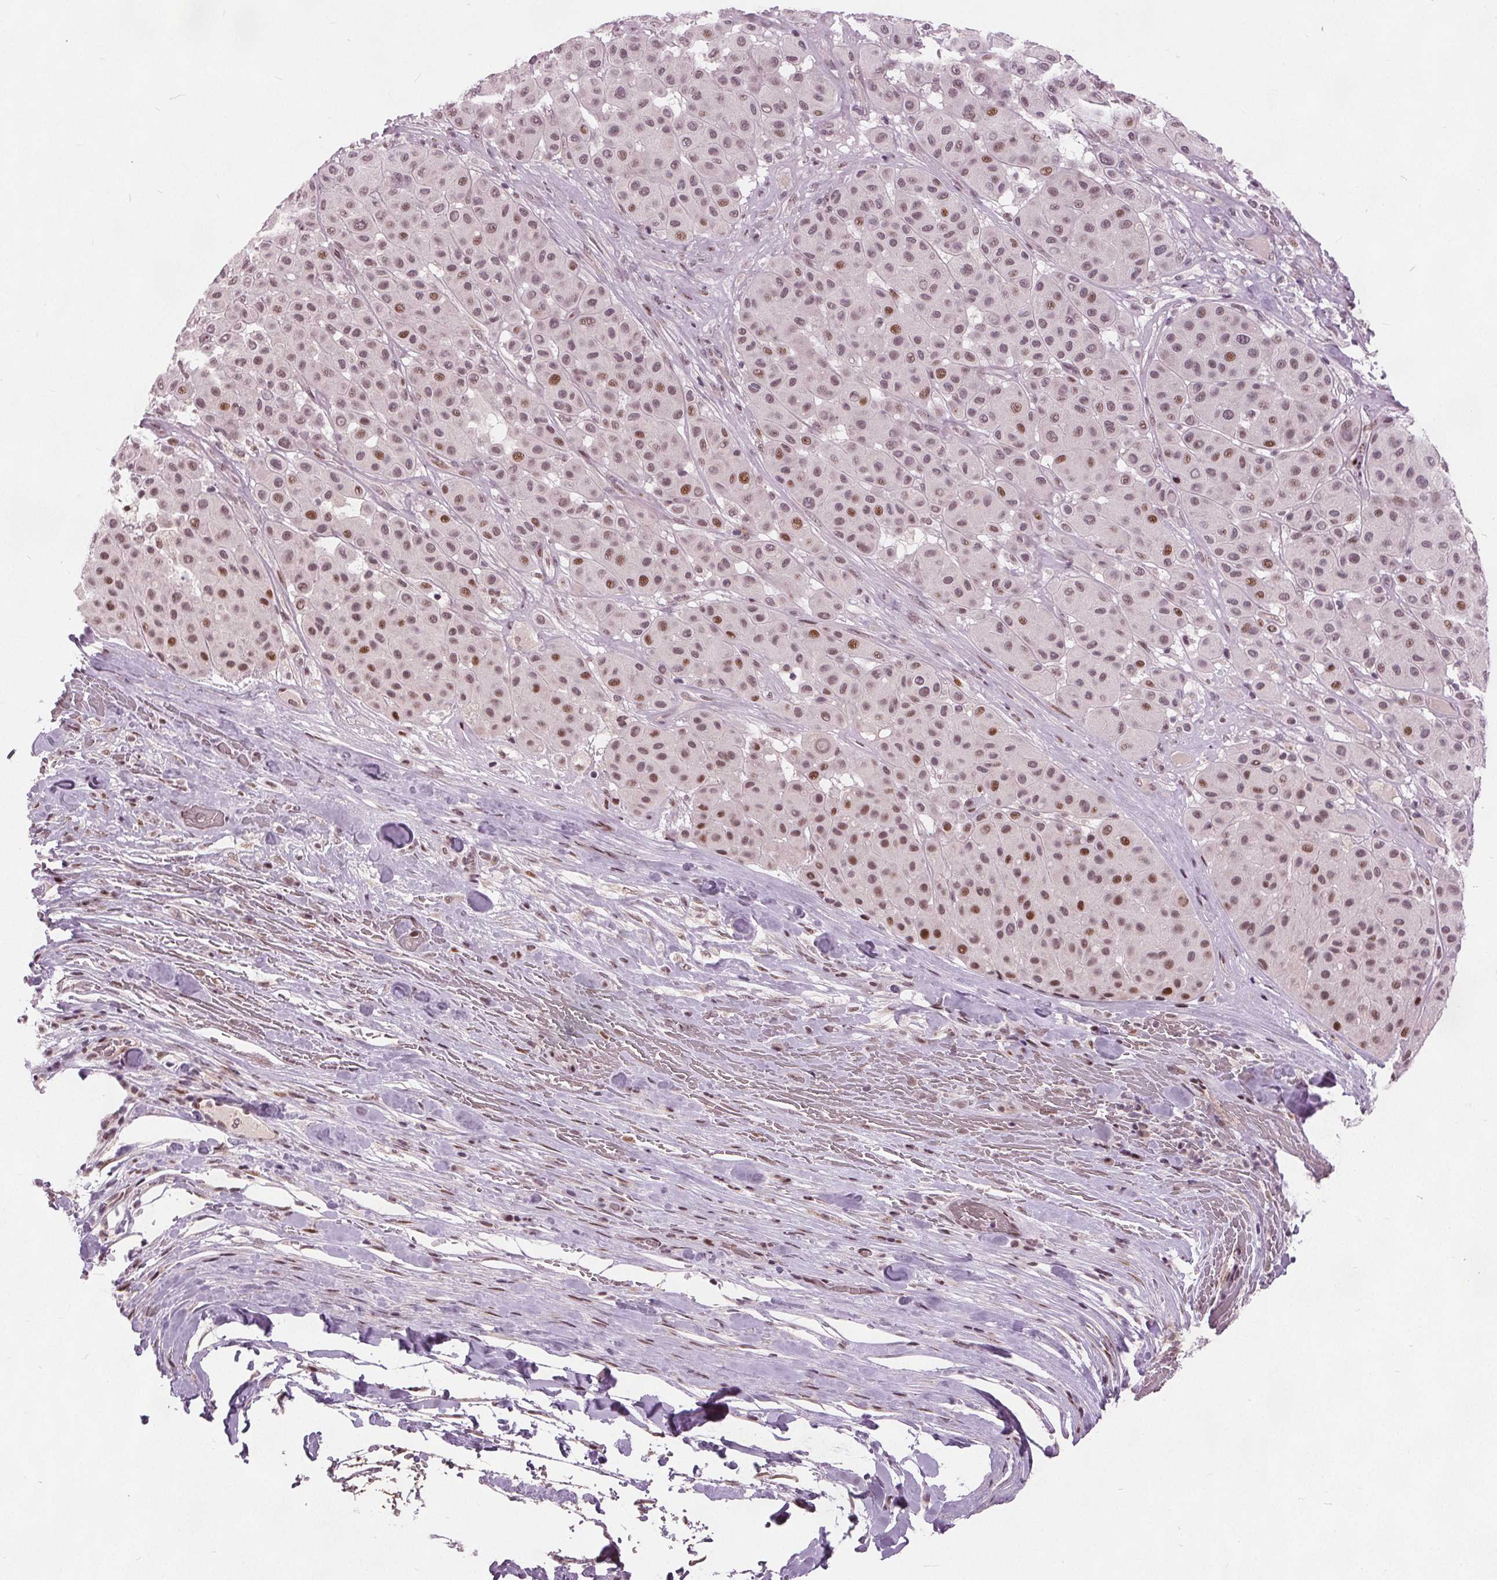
{"staining": {"intensity": "moderate", "quantity": ">75%", "location": "nuclear"}, "tissue": "melanoma", "cell_type": "Tumor cells", "image_type": "cancer", "snomed": [{"axis": "morphology", "description": "Malignant melanoma, Metastatic site"}, {"axis": "topography", "description": "Smooth muscle"}], "caption": "Malignant melanoma (metastatic site) was stained to show a protein in brown. There is medium levels of moderate nuclear staining in approximately >75% of tumor cells.", "gene": "TTC34", "patient": {"sex": "male", "age": 41}}